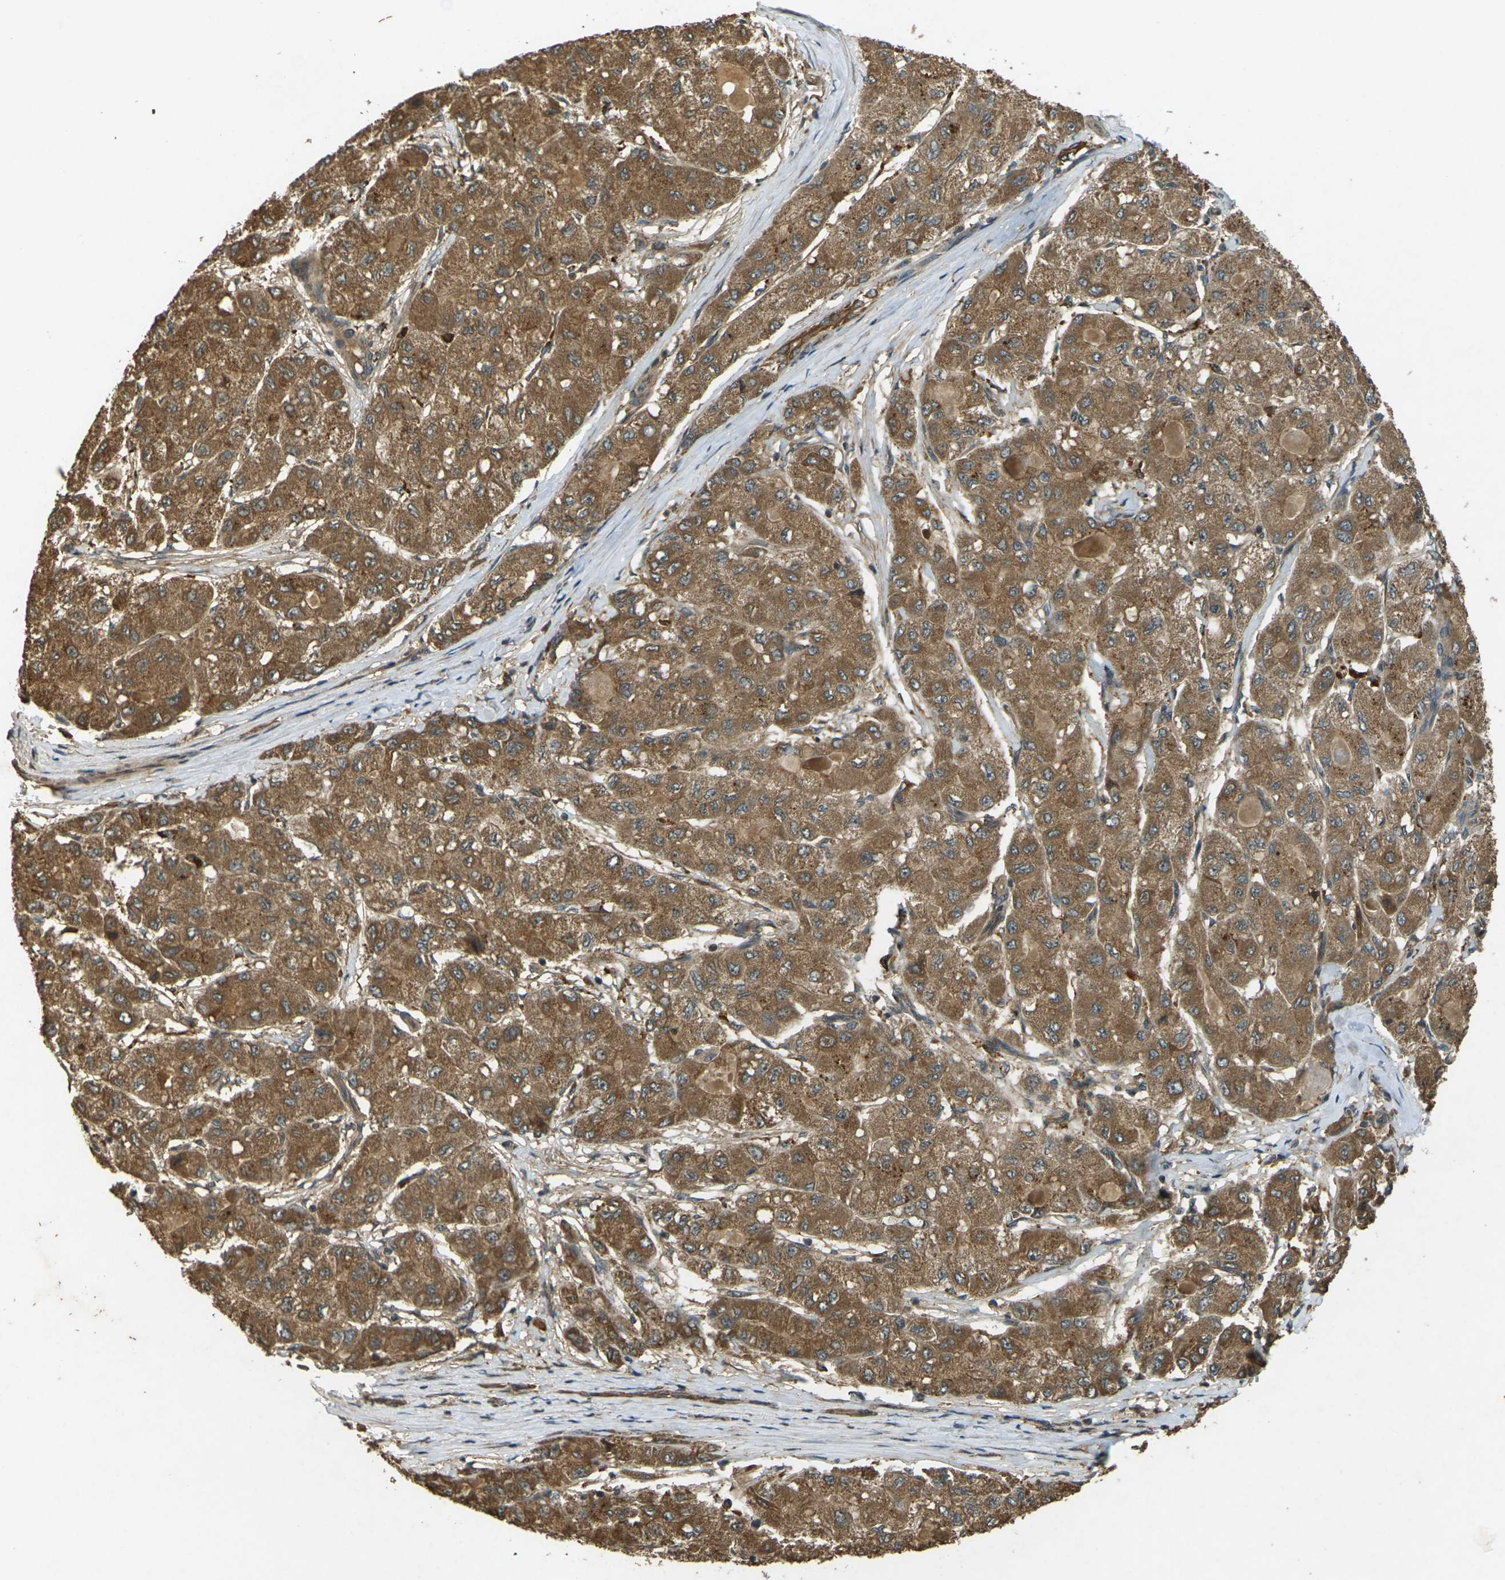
{"staining": {"intensity": "moderate", "quantity": ">75%", "location": "cytoplasmic/membranous"}, "tissue": "liver cancer", "cell_type": "Tumor cells", "image_type": "cancer", "snomed": [{"axis": "morphology", "description": "Carcinoma, Hepatocellular, NOS"}, {"axis": "topography", "description": "Liver"}], "caption": "Hepatocellular carcinoma (liver) tissue exhibits moderate cytoplasmic/membranous expression in about >75% of tumor cells", "gene": "TAP1", "patient": {"sex": "male", "age": 80}}